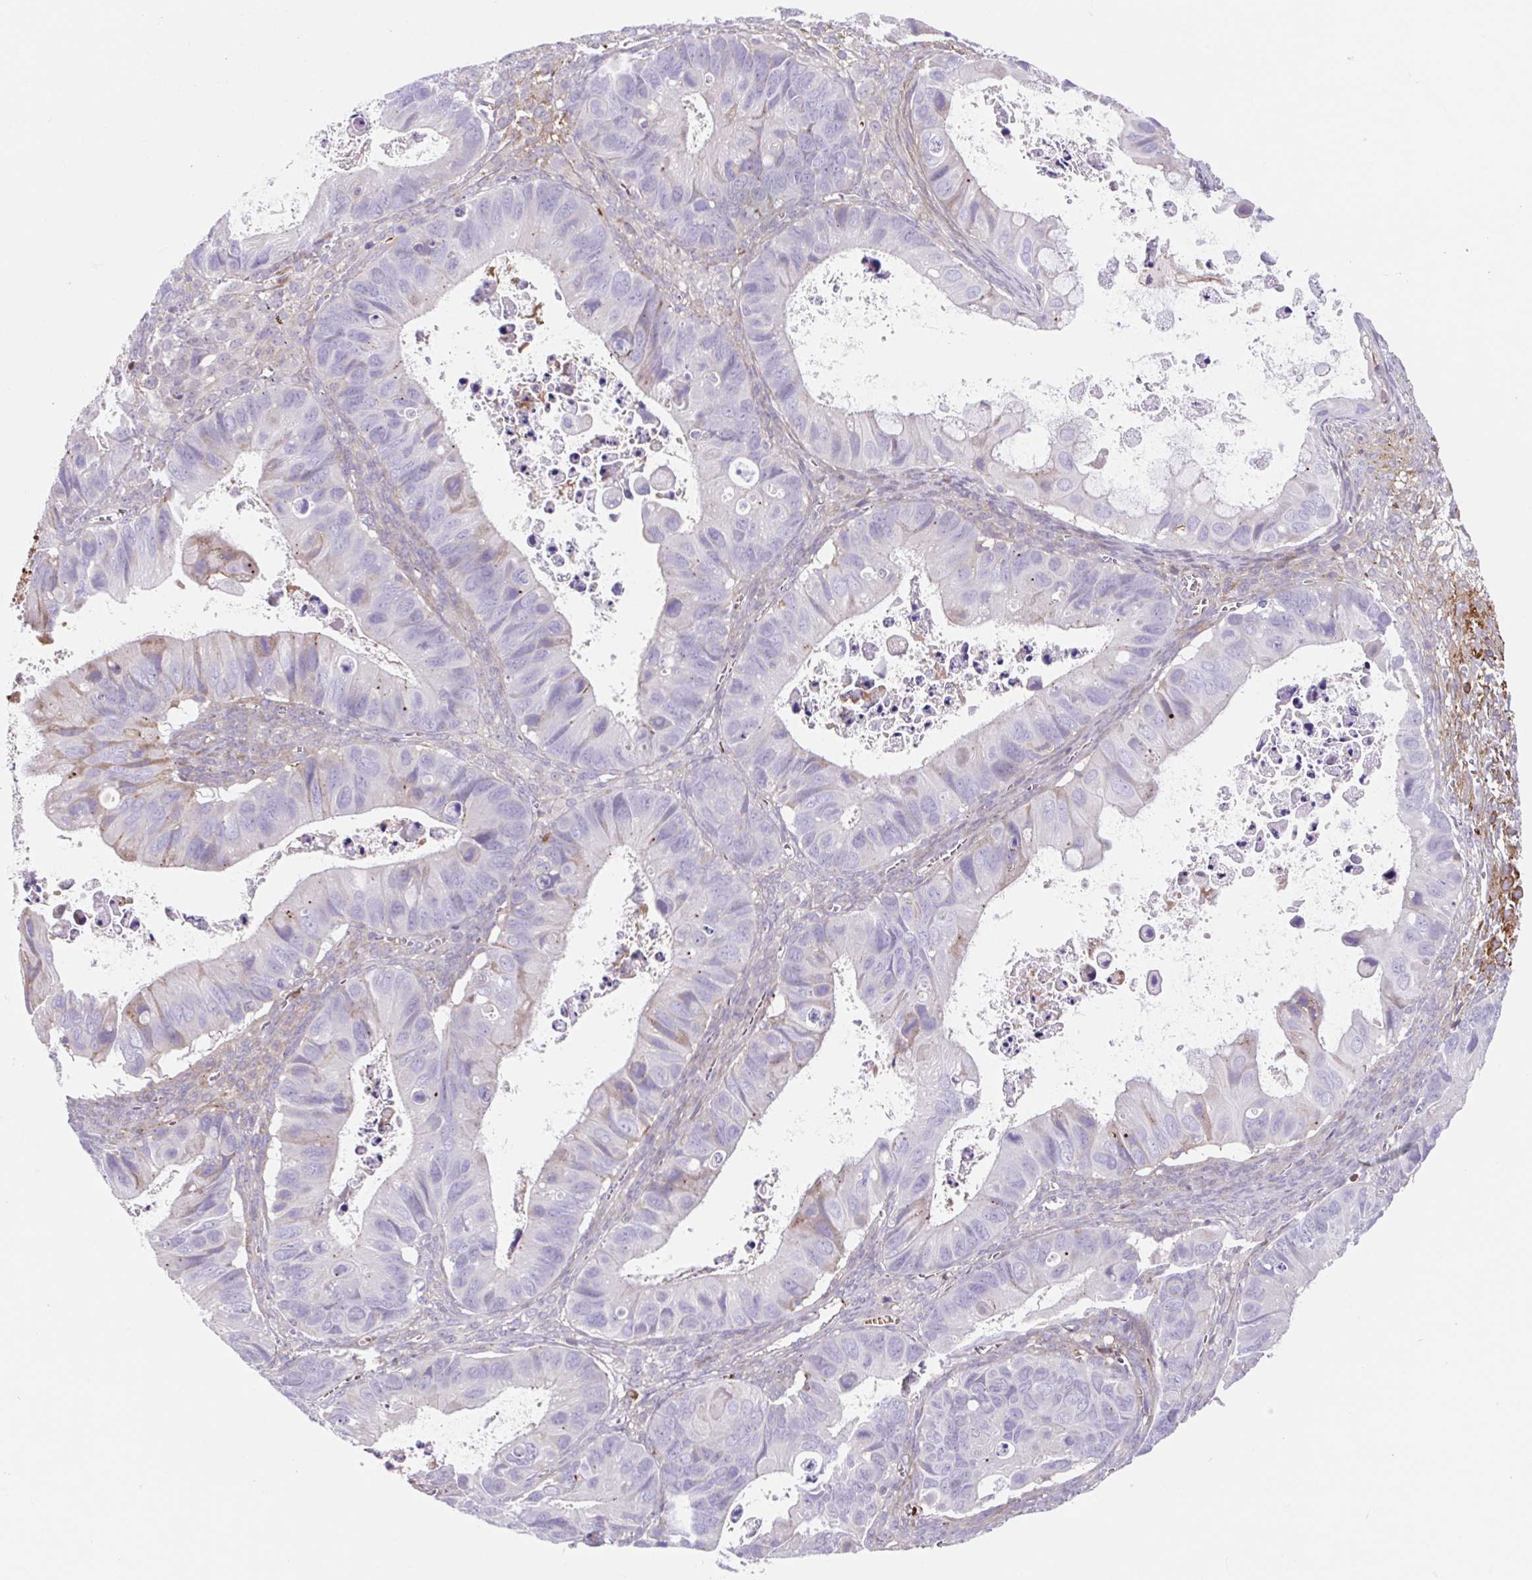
{"staining": {"intensity": "negative", "quantity": "none", "location": "none"}, "tissue": "ovarian cancer", "cell_type": "Tumor cells", "image_type": "cancer", "snomed": [{"axis": "morphology", "description": "Cystadenocarcinoma, mucinous, NOS"}, {"axis": "topography", "description": "Ovary"}], "caption": "A high-resolution histopathology image shows IHC staining of ovarian mucinous cystadenocarcinoma, which demonstrates no significant expression in tumor cells.", "gene": "TPRG1", "patient": {"sex": "female", "age": 64}}